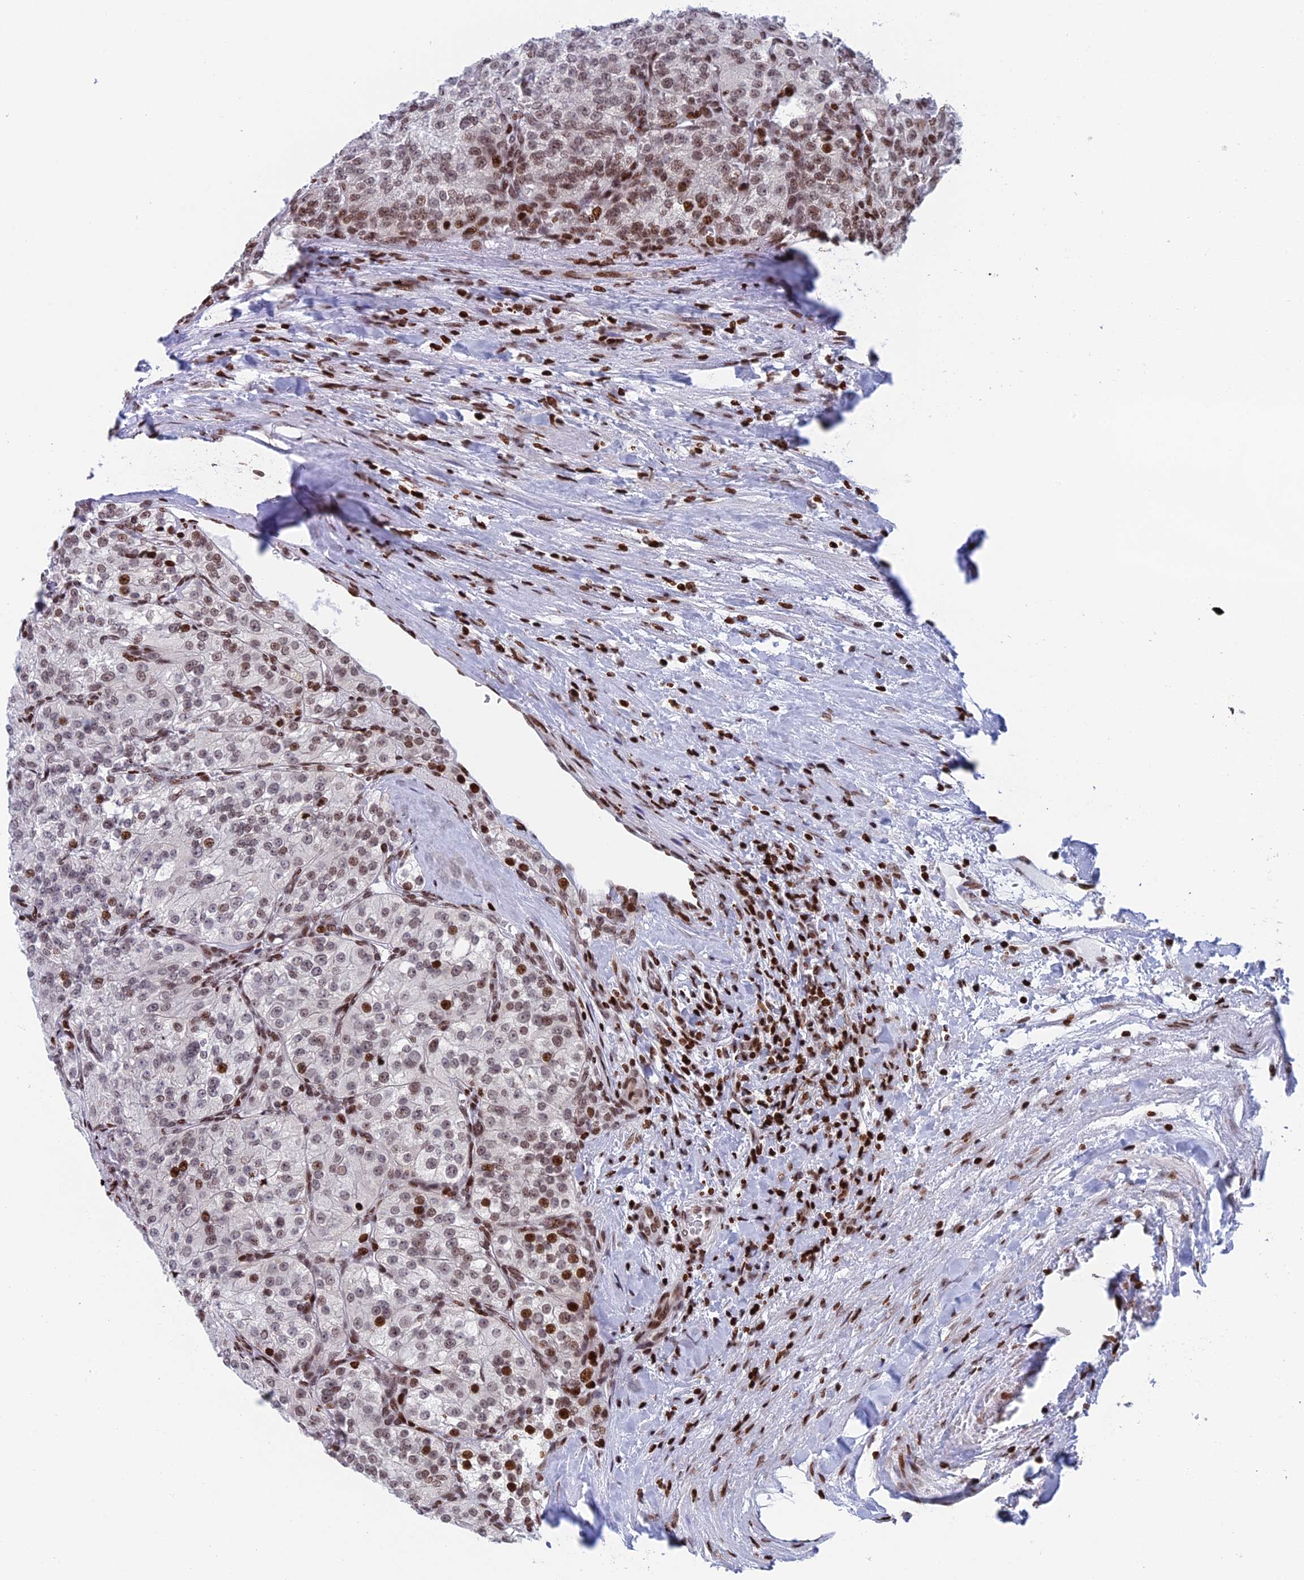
{"staining": {"intensity": "moderate", "quantity": "<25%", "location": "nuclear"}, "tissue": "renal cancer", "cell_type": "Tumor cells", "image_type": "cancer", "snomed": [{"axis": "morphology", "description": "Adenocarcinoma, NOS"}, {"axis": "topography", "description": "Kidney"}], "caption": "Protein expression analysis of adenocarcinoma (renal) demonstrates moderate nuclear positivity in approximately <25% of tumor cells.", "gene": "RPAP1", "patient": {"sex": "female", "age": 63}}